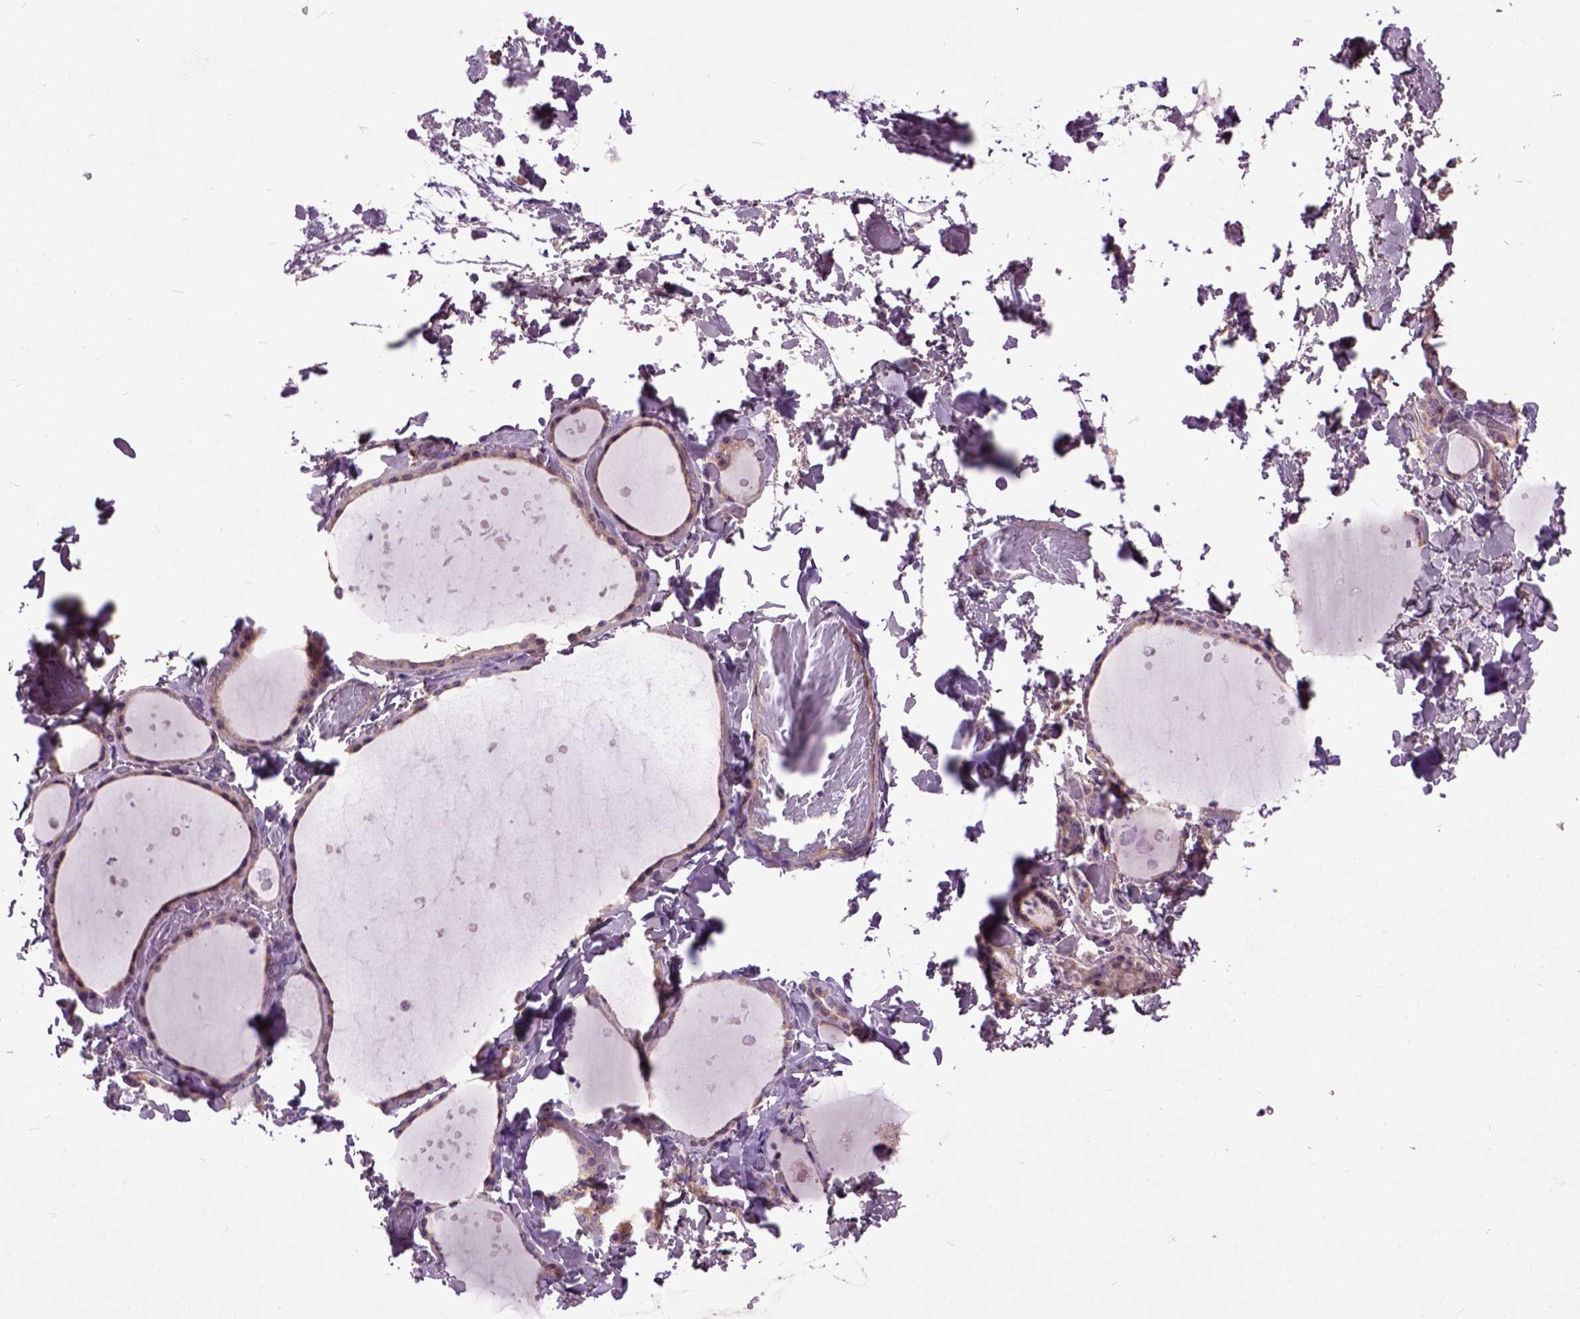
{"staining": {"intensity": "weak", "quantity": "25%-75%", "location": "cytoplasmic/membranous"}, "tissue": "thyroid gland", "cell_type": "Glandular cells", "image_type": "normal", "snomed": [{"axis": "morphology", "description": "Normal tissue, NOS"}, {"axis": "topography", "description": "Thyroid gland"}], "caption": "A micrograph showing weak cytoplasmic/membranous expression in about 25%-75% of glandular cells in normal thyroid gland, as visualized by brown immunohistochemical staining.", "gene": "MAPT", "patient": {"sex": "female", "age": 36}}